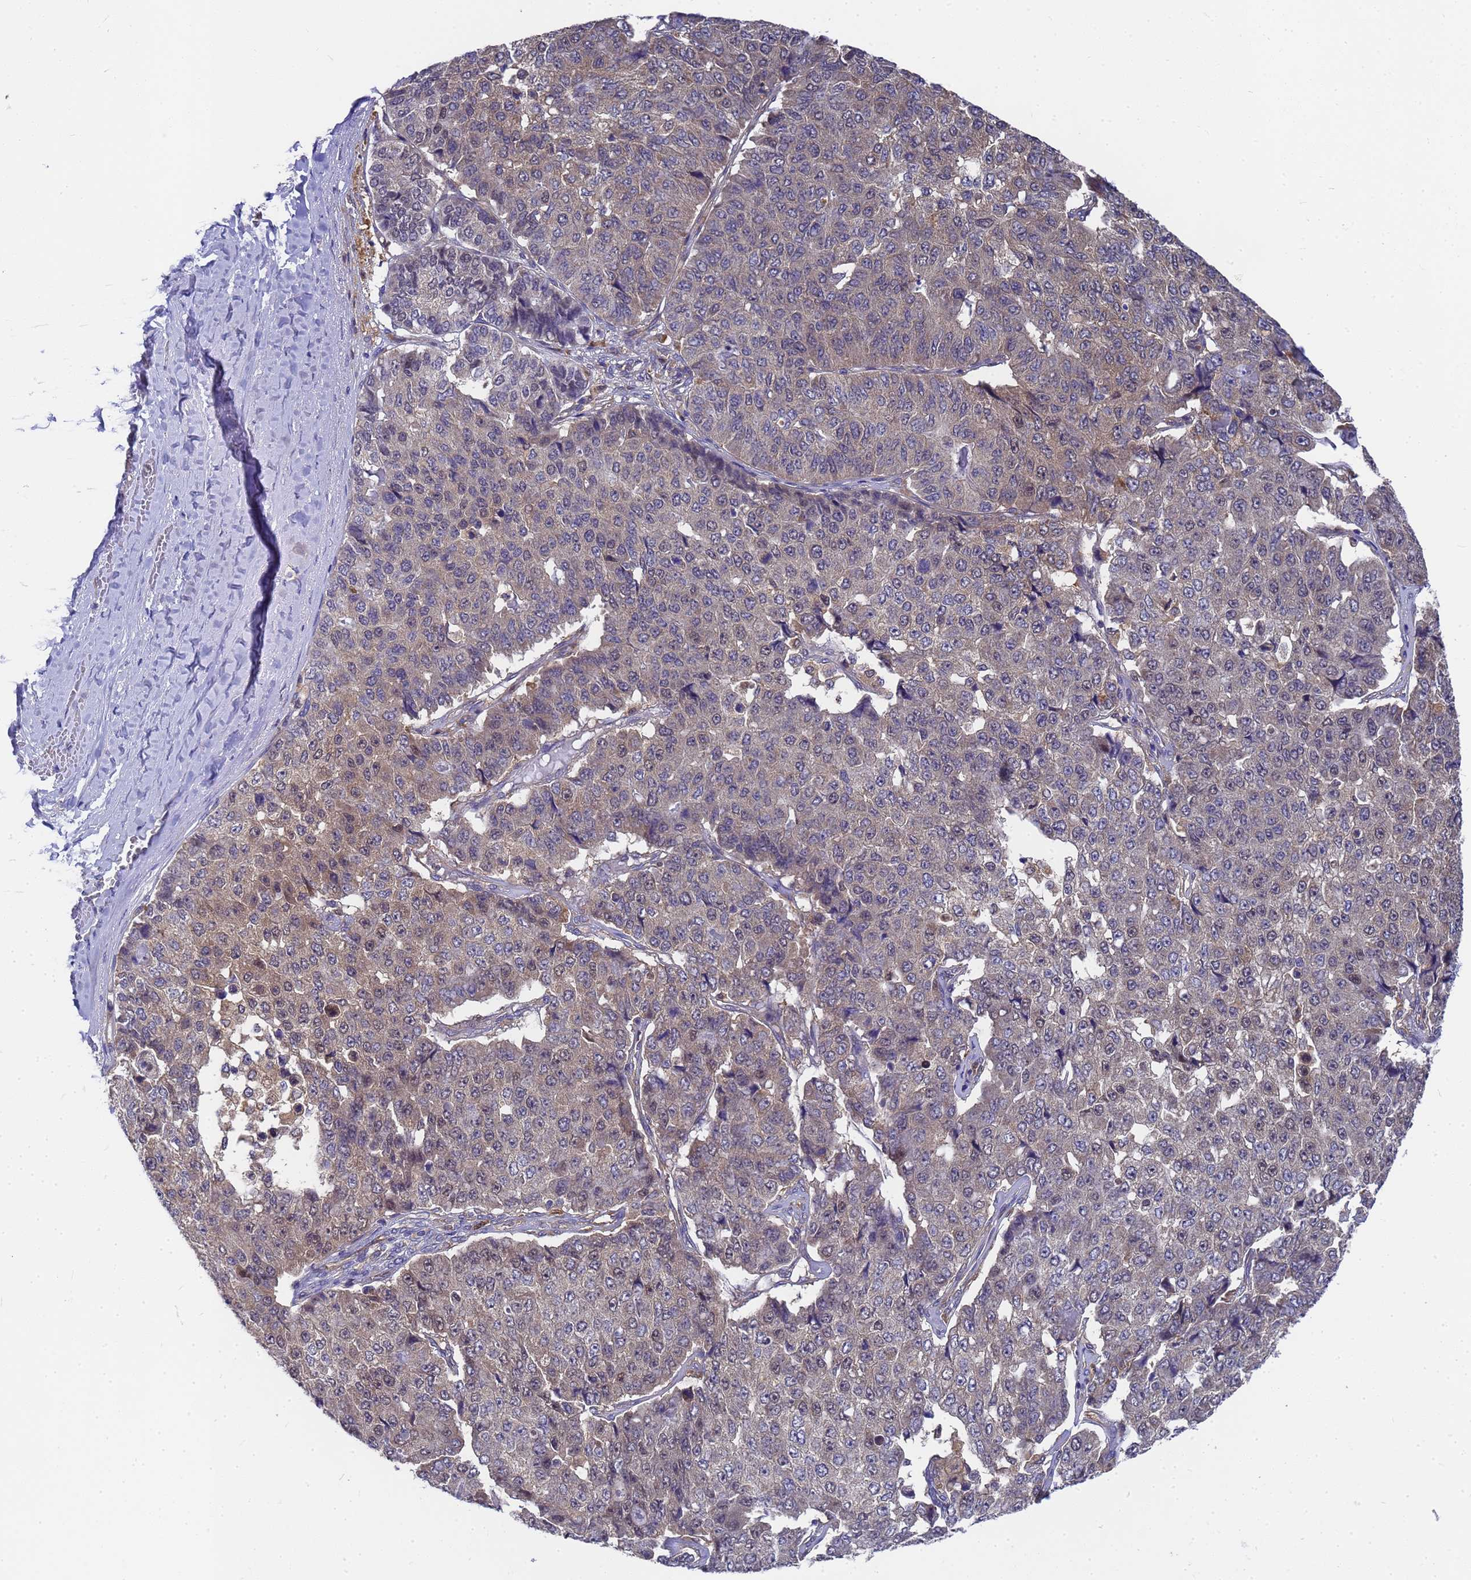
{"staining": {"intensity": "weak", "quantity": "<25%", "location": "cytoplasmic/membranous"}, "tissue": "pancreatic cancer", "cell_type": "Tumor cells", "image_type": "cancer", "snomed": [{"axis": "morphology", "description": "Adenocarcinoma, NOS"}, {"axis": "topography", "description": "Pancreas"}], "caption": "A micrograph of human pancreatic cancer is negative for staining in tumor cells.", "gene": "SLC35E2B", "patient": {"sex": "male", "age": 50}}